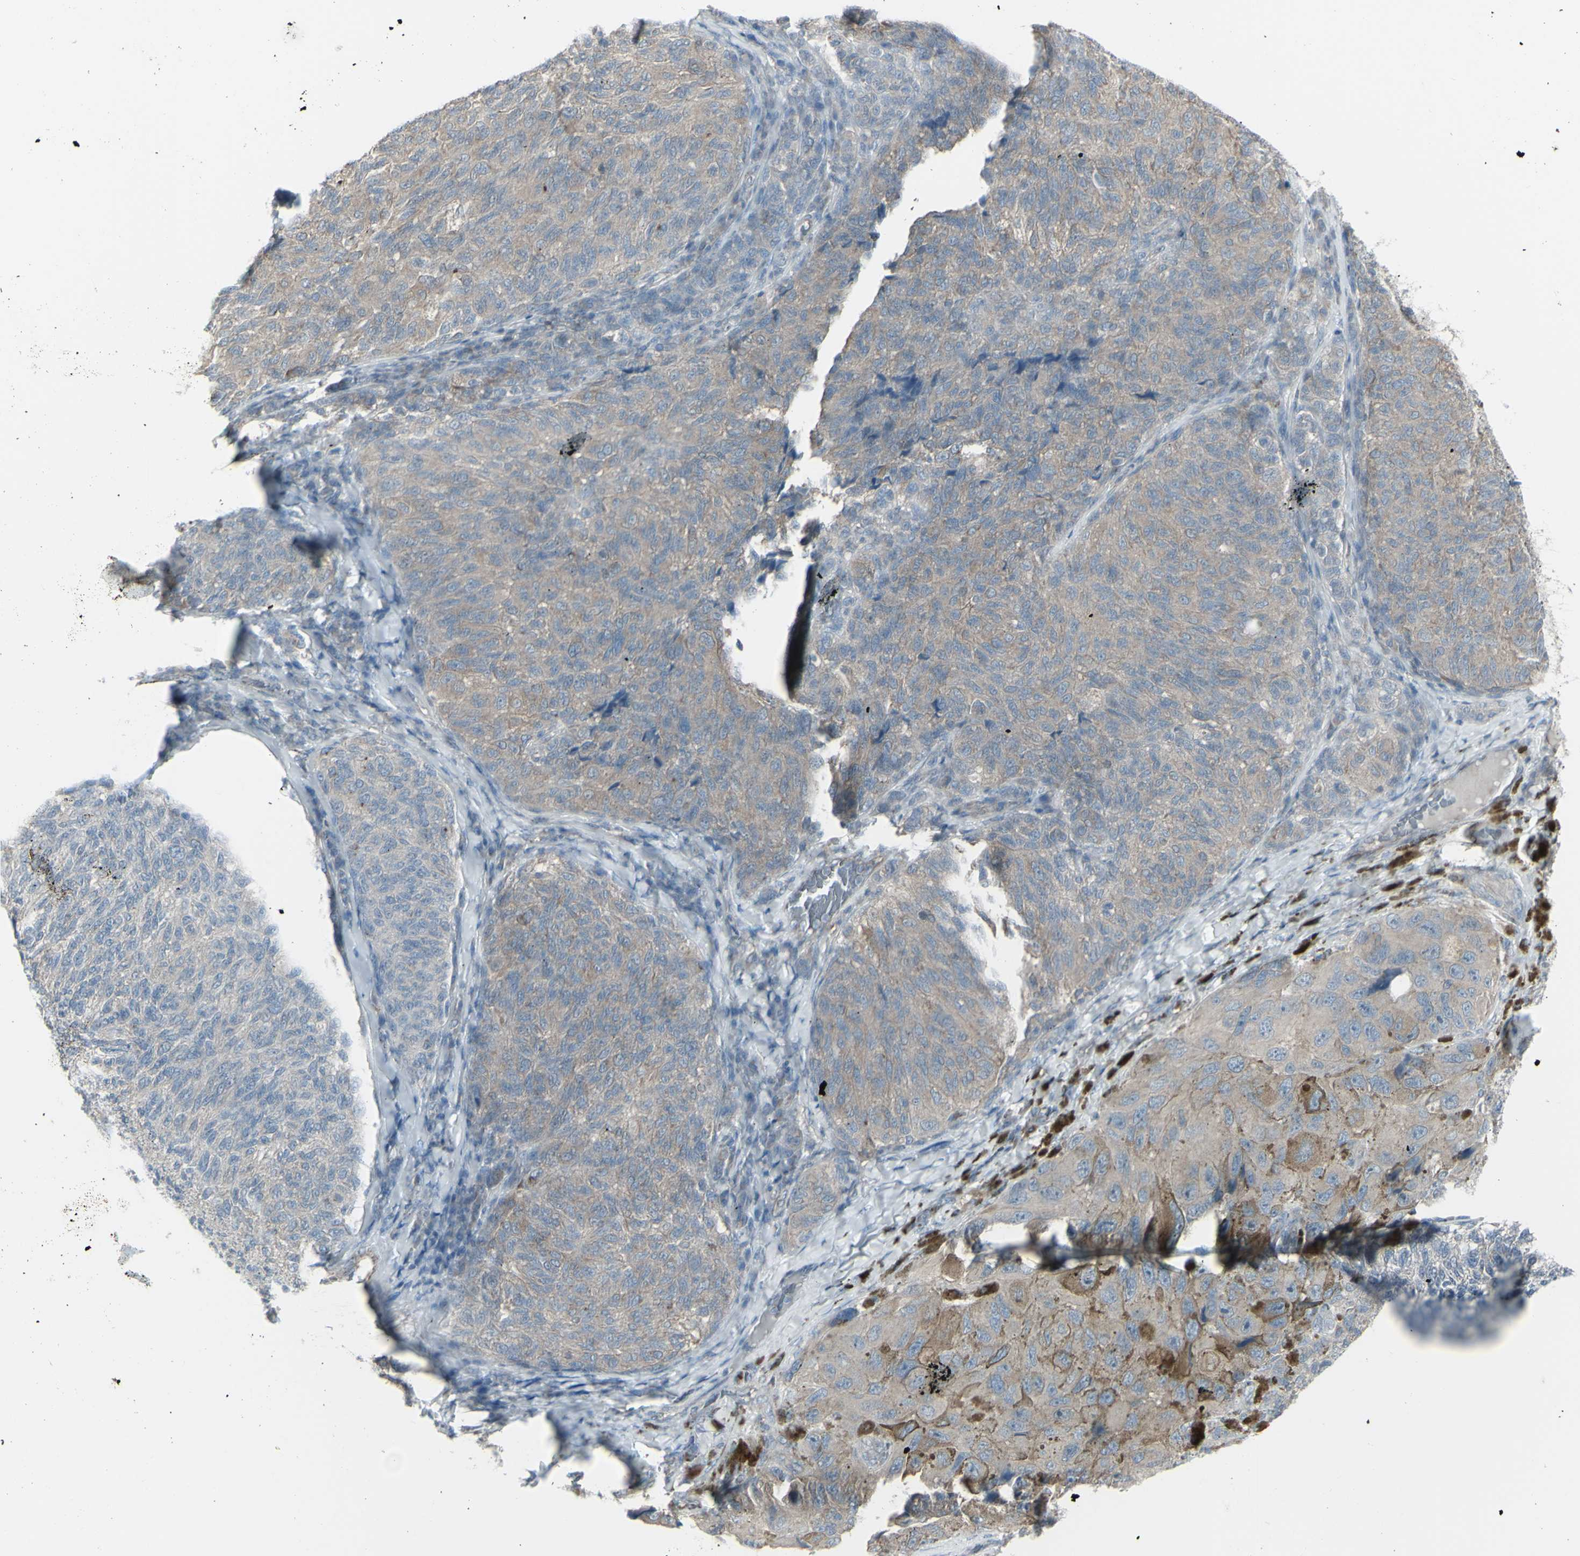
{"staining": {"intensity": "negative", "quantity": "none", "location": "none"}, "tissue": "melanoma", "cell_type": "Tumor cells", "image_type": "cancer", "snomed": [{"axis": "morphology", "description": "Malignant melanoma, NOS"}, {"axis": "topography", "description": "Skin"}], "caption": "There is no significant expression in tumor cells of melanoma.", "gene": "GALNT6", "patient": {"sex": "female", "age": 73}}